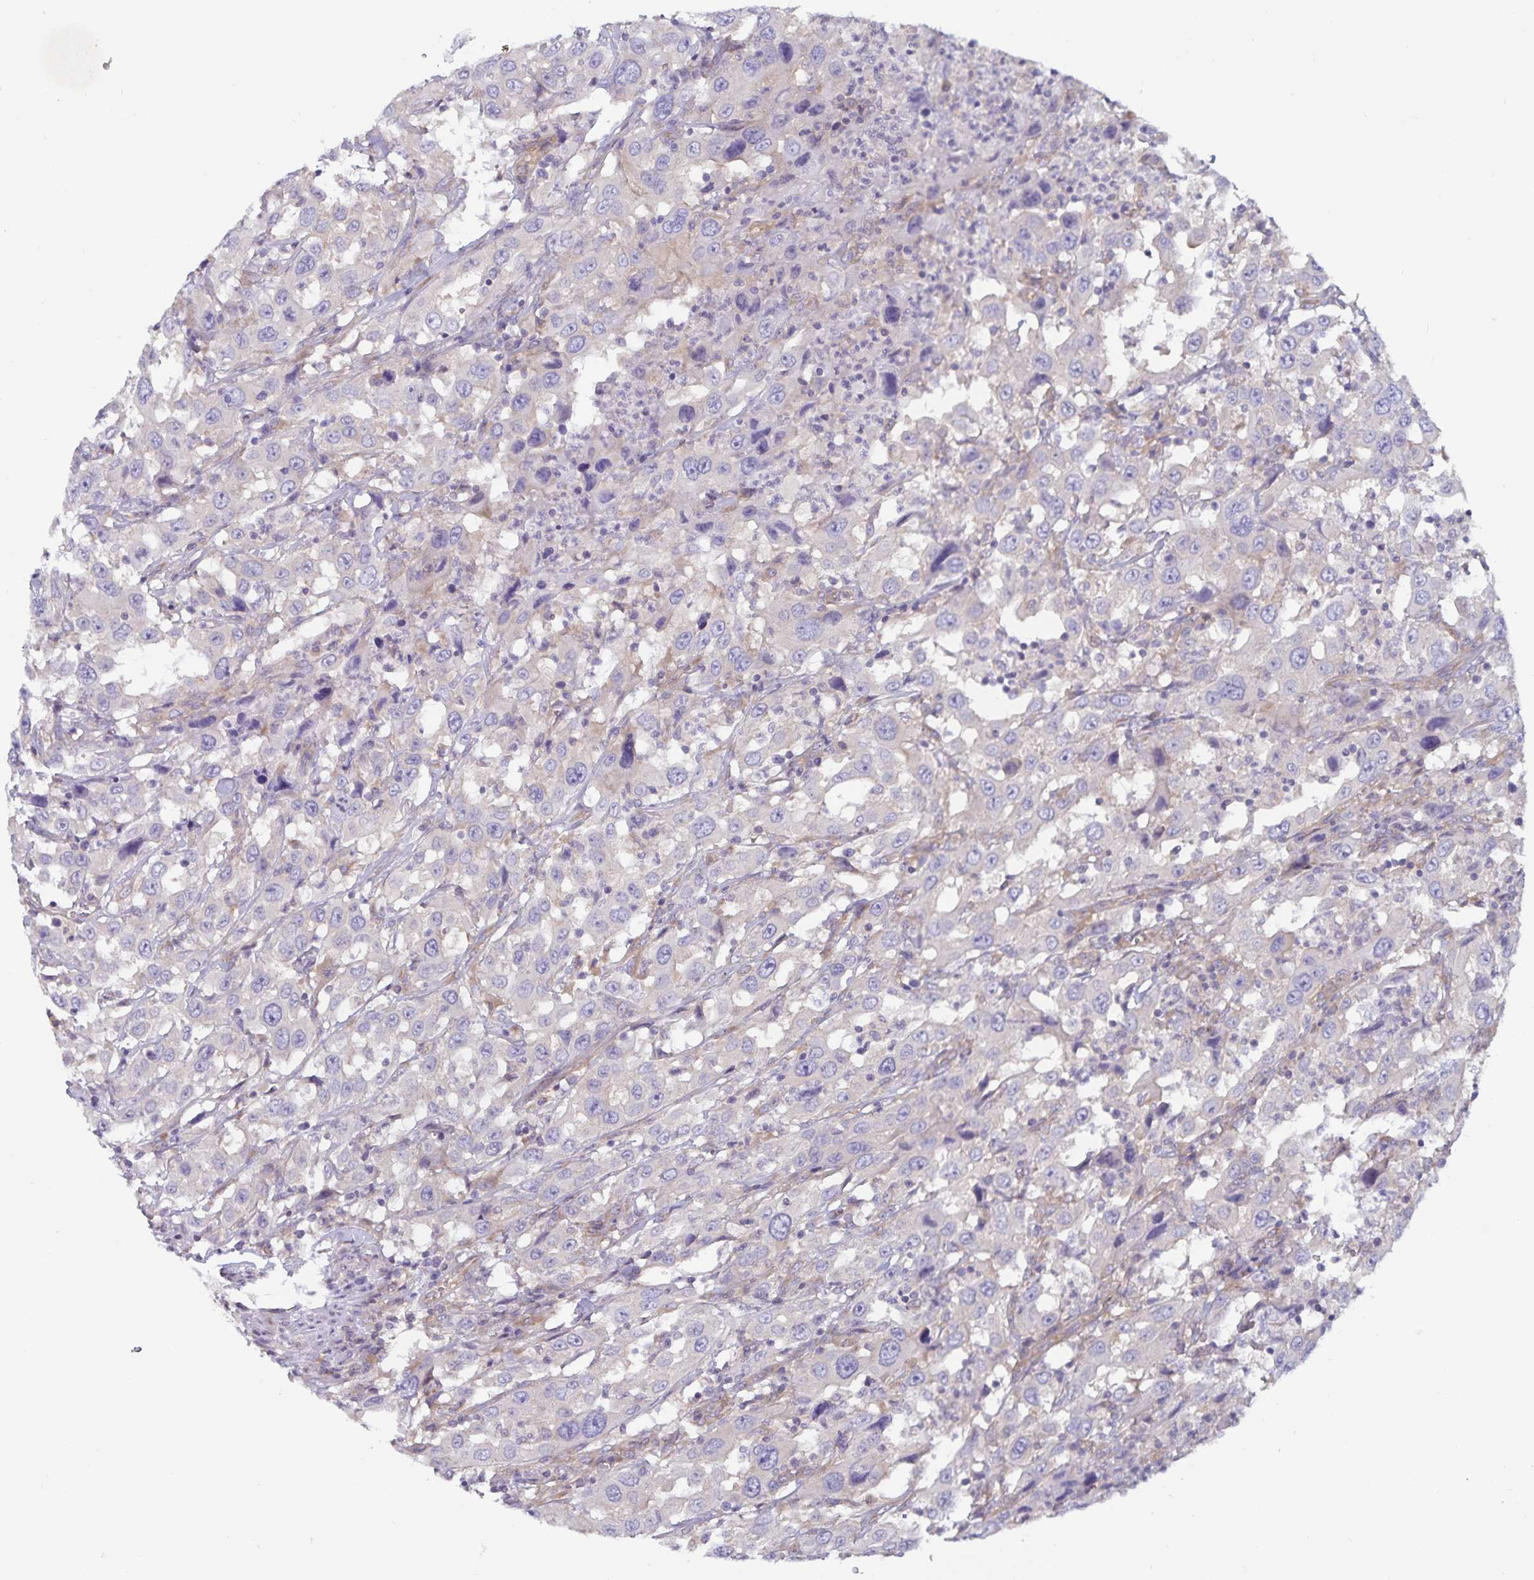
{"staining": {"intensity": "negative", "quantity": "none", "location": "none"}, "tissue": "urothelial cancer", "cell_type": "Tumor cells", "image_type": "cancer", "snomed": [{"axis": "morphology", "description": "Urothelial carcinoma, High grade"}, {"axis": "topography", "description": "Urinary bladder"}], "caption": "Histopathology image shows no protein expression in tumor cells of high-grade urothelial carcinoma tissue. (Stains: DAB (3,3'-diaminobenzidine) IHC with hematoxylin counter stain, Microscopy: brightfield microscopy at high magnification).", "gene": "FAM120A", "patient": {"sex": "male", "age": 61}}